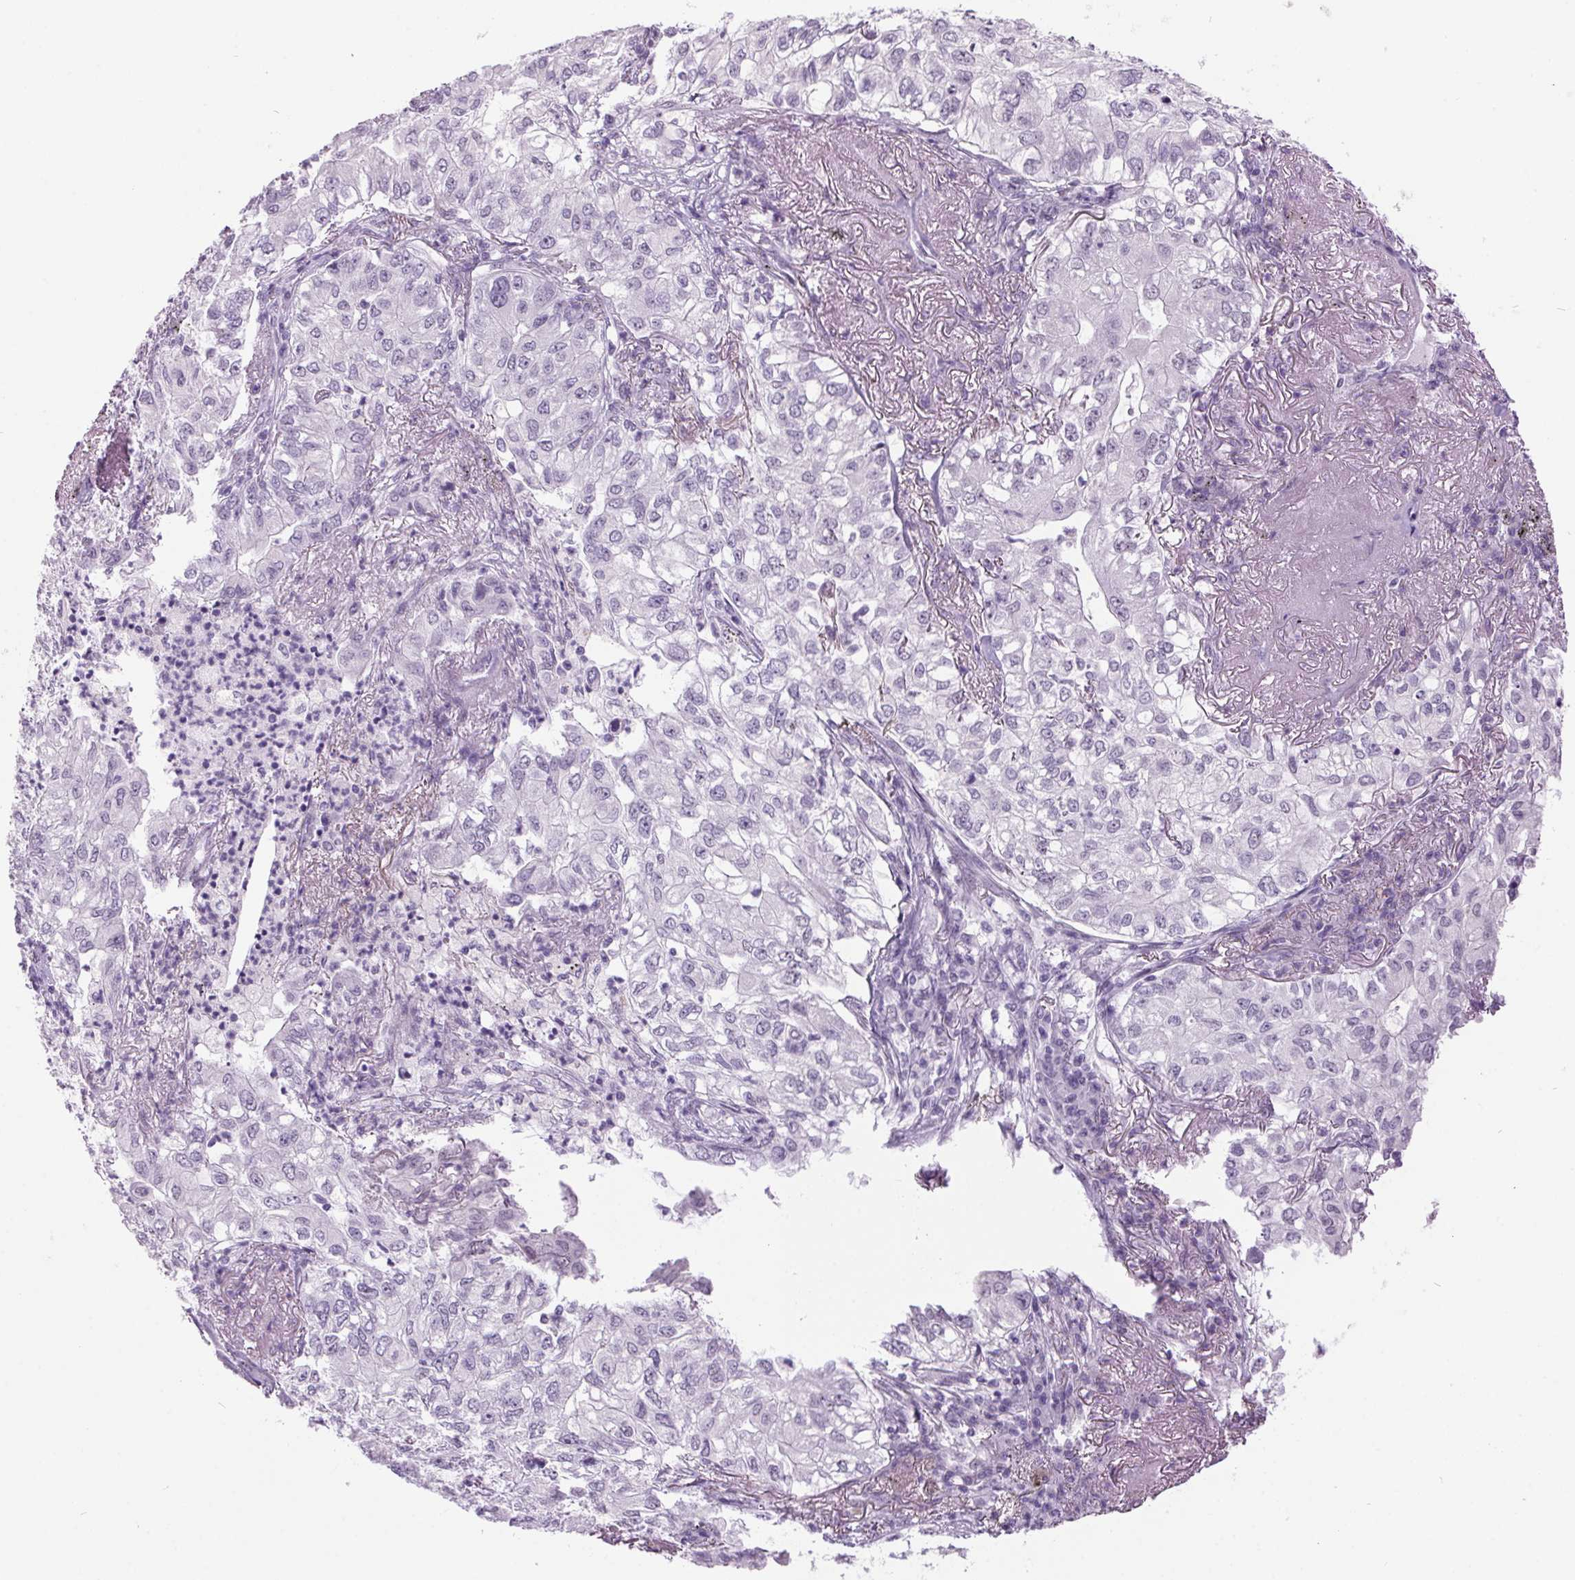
{"staining": {"intensity": "negative", "quantity": "none", "location": "none"}, "tissue": "lung cancer", "cell_type": "Tumor cells", "image_type": "cancer", "snomed": [{"axis": "morphology", "description": "Adenocarcinoma, NOS"}, {"axis": "topography", "description": "Lung"}], "caption": "Immunohistochemical staining of lung cancer reveals no significant expression in tumor cells.", "gene": "ODAD2", "patient": {"sex": "female", "age": 73}}